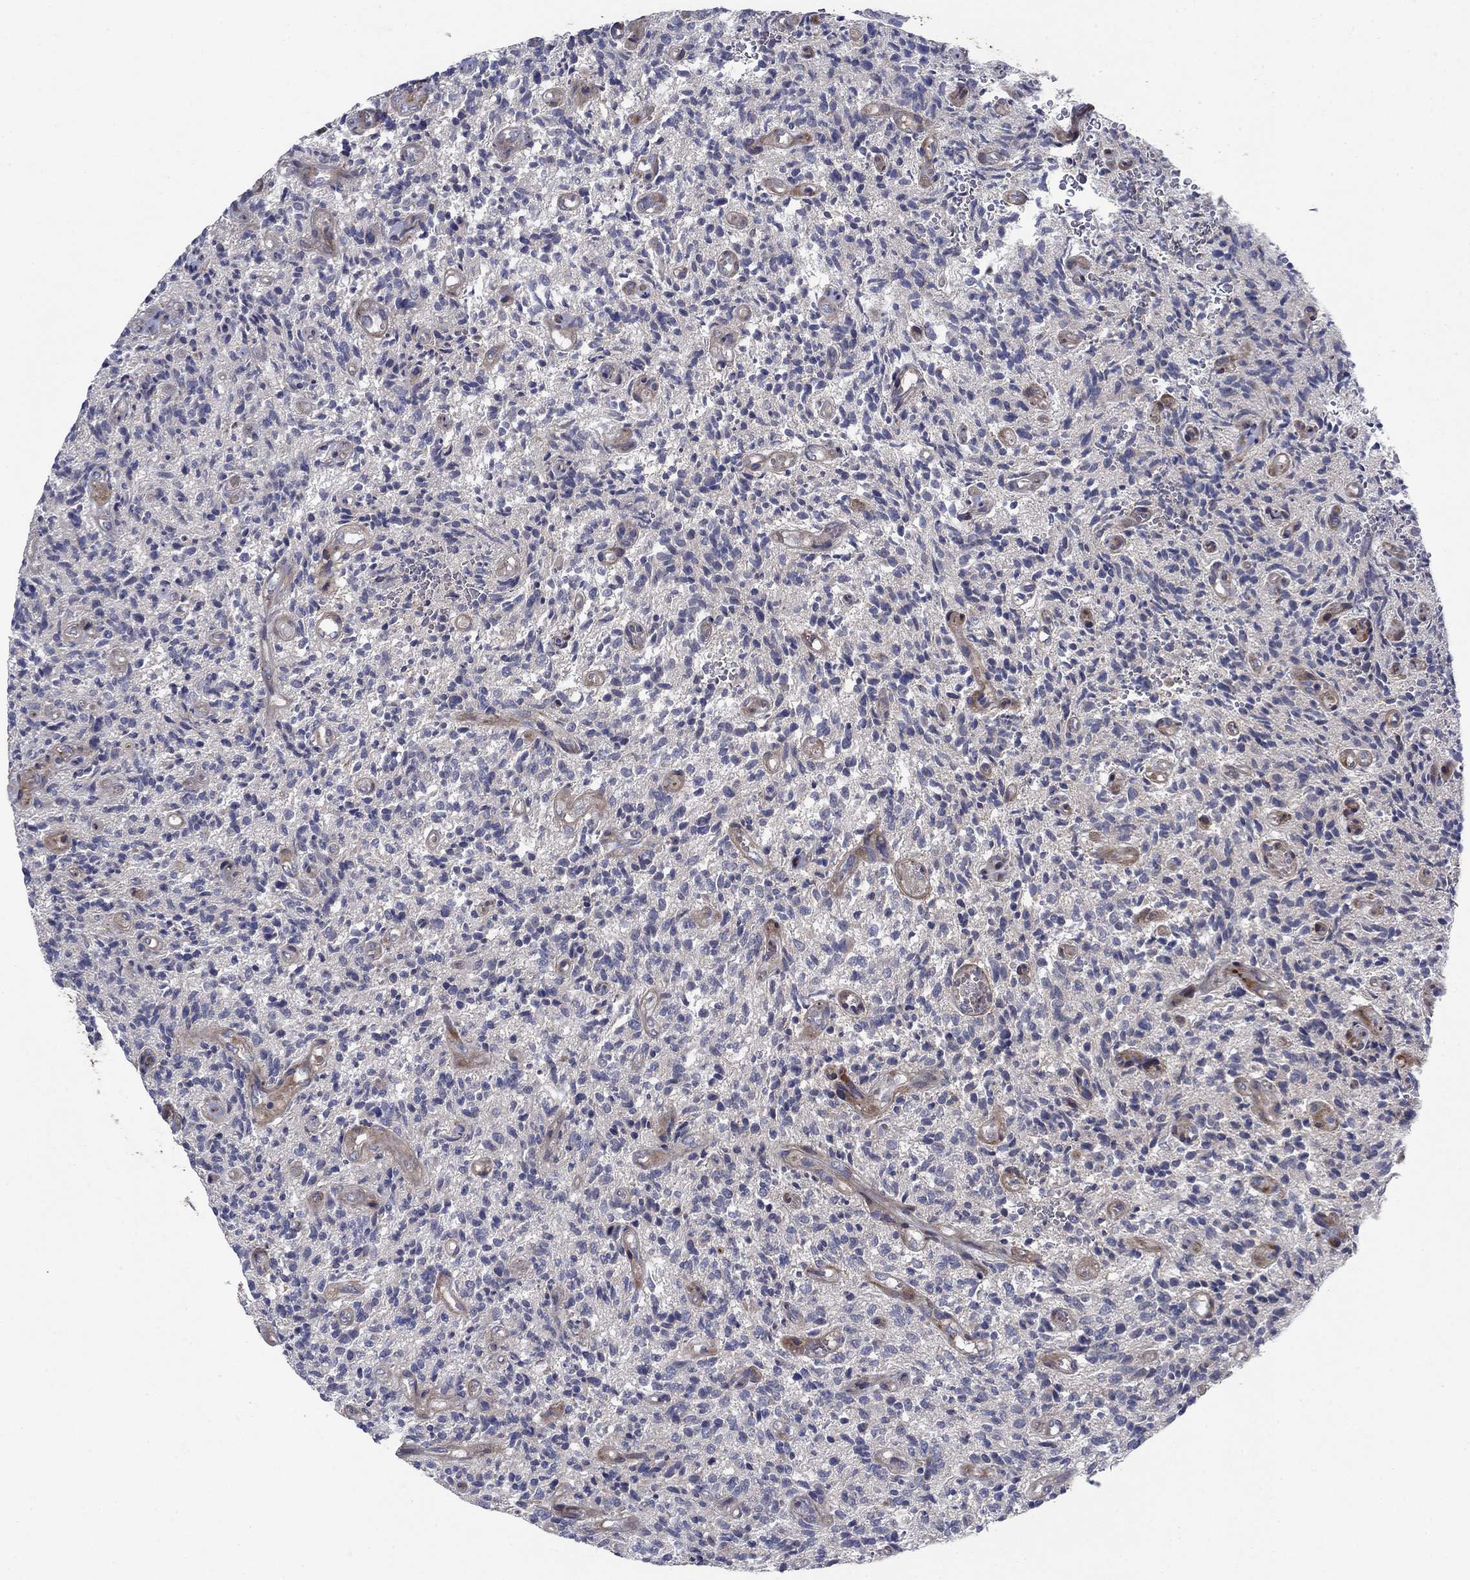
{"staining": {"intensity": "negative", "quantity": "none", "location": "none"}, "tissue": "glioma", "cell_type": "Tumor cells", "image_type": "cancer", "snomed": [{"axis": "morphology", "description": "Glioma, malignant, High grade"}, {"axis": "topography", "description": "Brain"}], "caption": "High magnification brightfield microscopy of malignant high-grade glioma stained with DAB (3,3'-diaminobenzidine) (brown) and counterstained with hematoxylin (blue): tumor cells show no significant expression. (Brightfield microscopy of DAB (3,3'-diaminobenzidine) IHC at high magnification).", "gene": "PRICKLE4", "patient": {"sex": "male", "age": 64}}